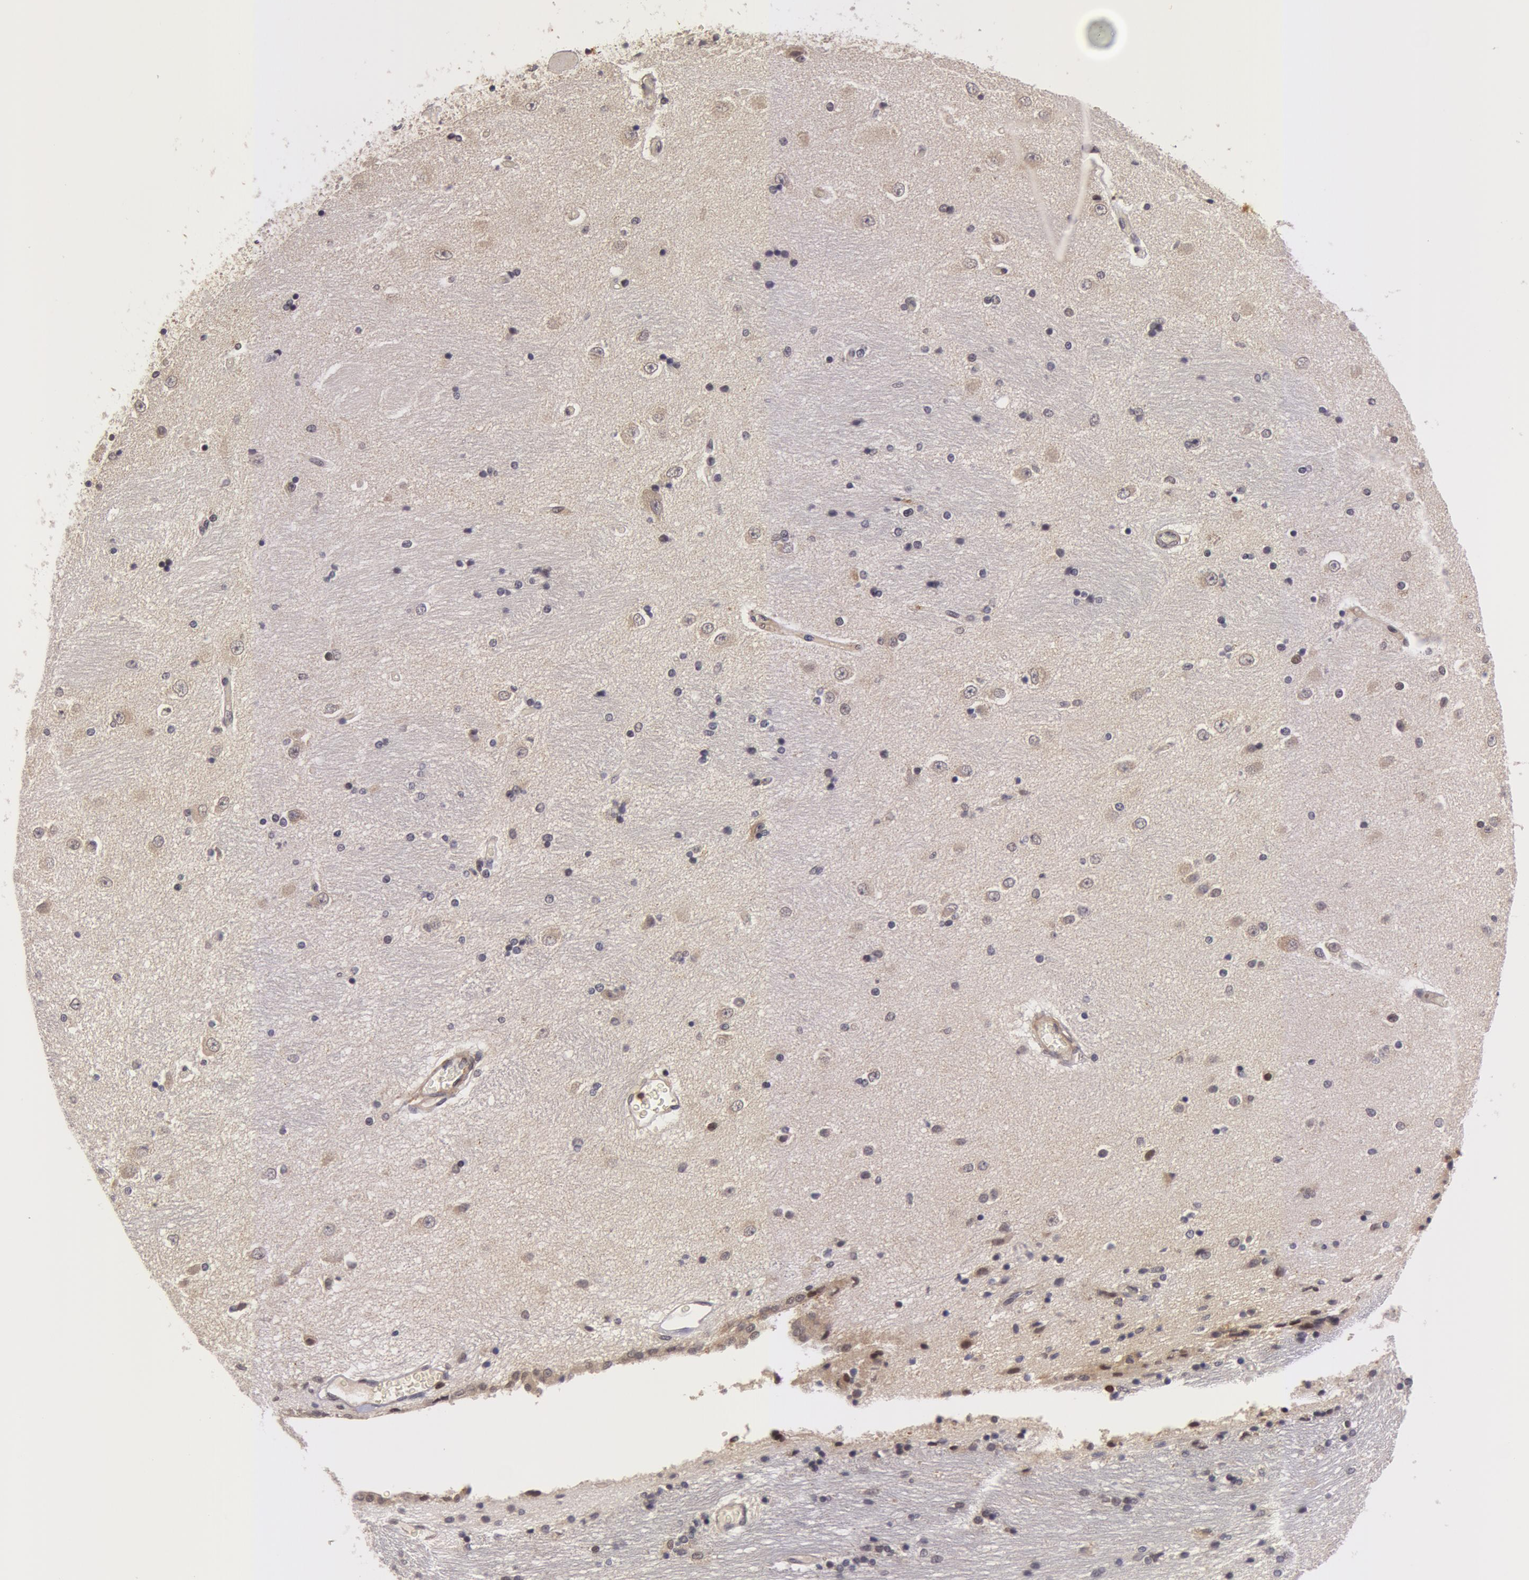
{"staining": {"intensity": "weak", "quantity": "<25%", "location": "nuclear"}, "tissue": "hippocampus", "cell_type": "Glial cells", "image_type": "normal", "snomed": [{"axis": "morphology", "description": "Normal tissue, NOS"}, {"axis": "topography", "description": "Hippocampus"}], "caption": "Glial cells are negative for protein expression in unremarkable human hippocampus. (DAB (3,3'-diaminobenzidine) immunohistochemistry with hematoxylin counter stain).", "gene": "ZNF350", "patient": {"sex": "female", "age": 54}}